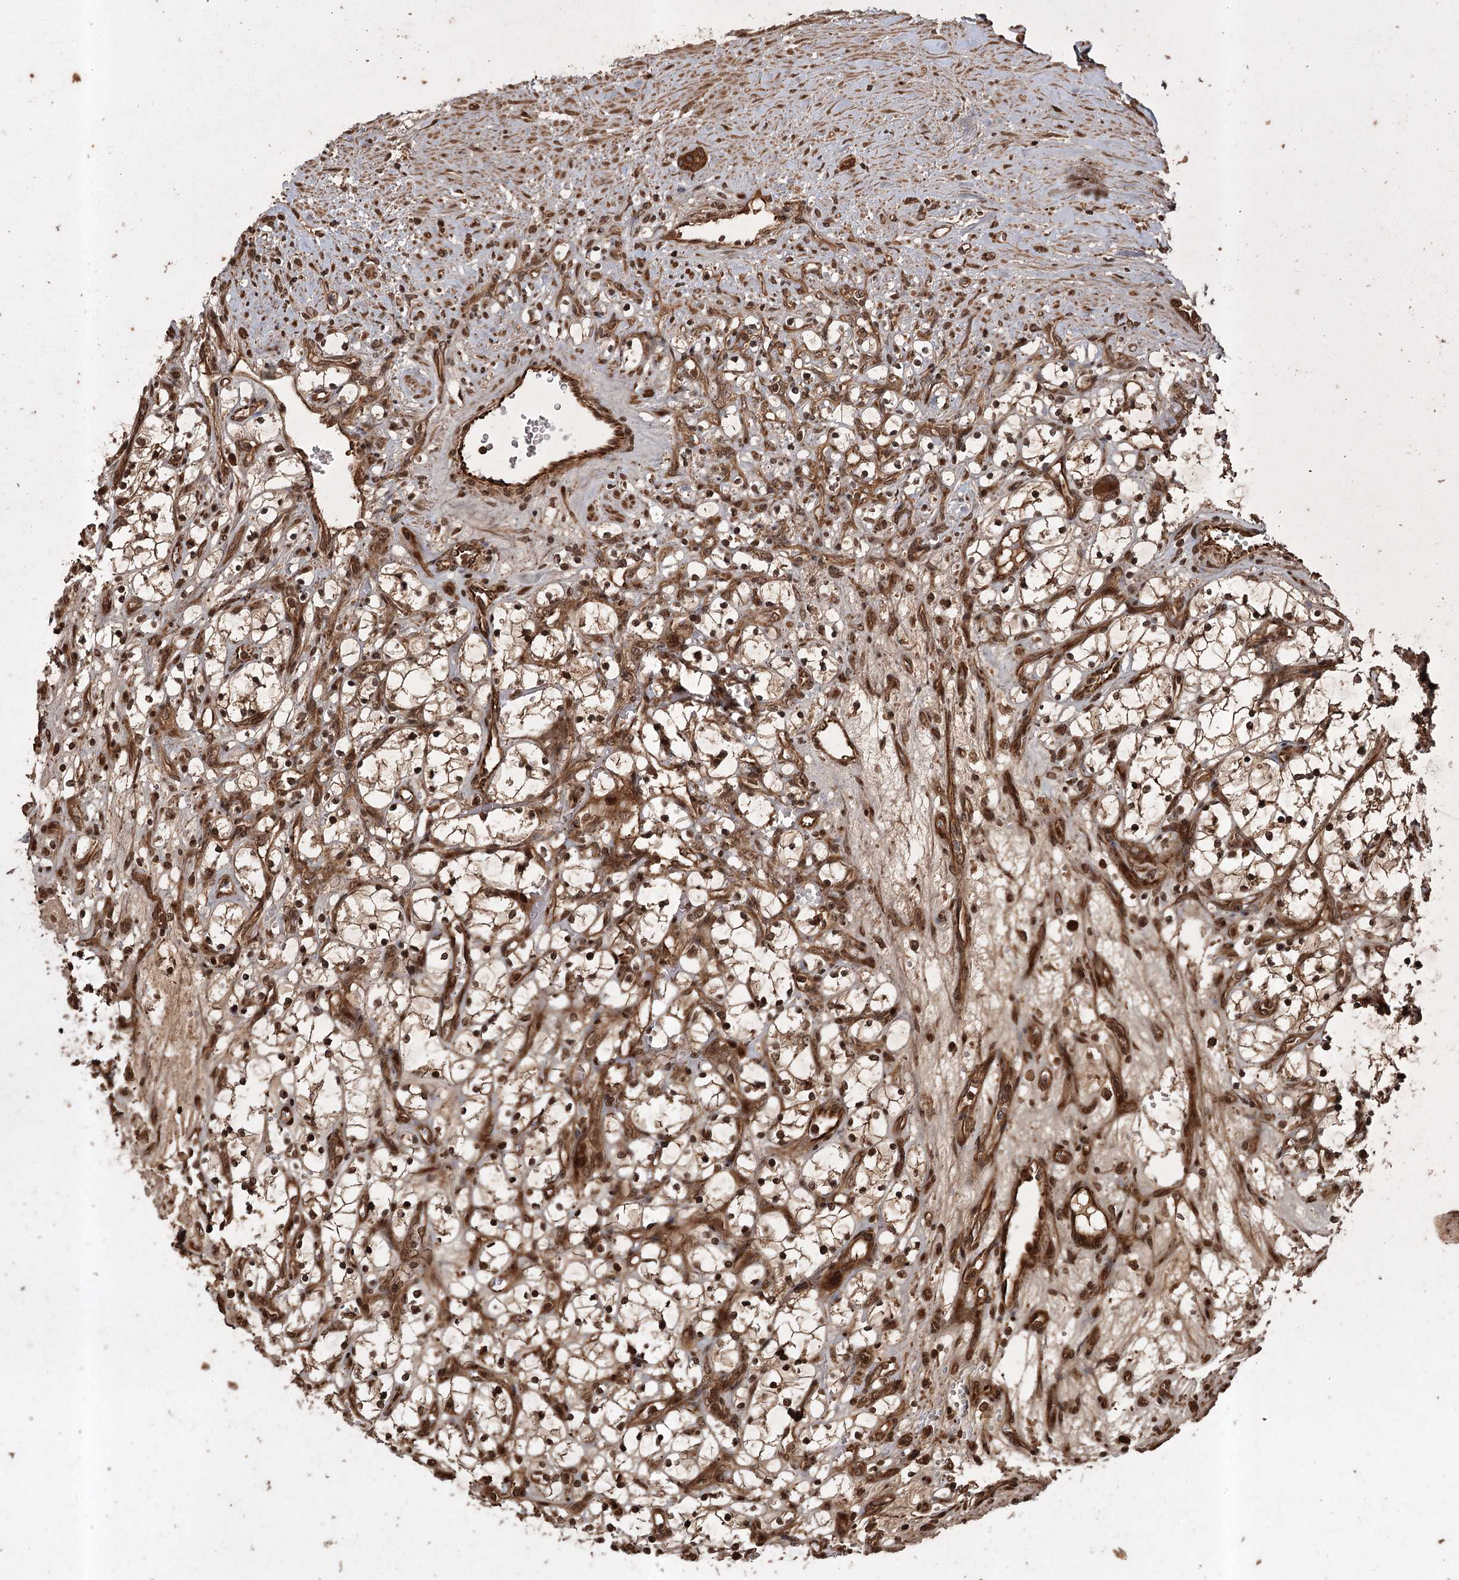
{"staining": {"intensity": "moderate", "quantity": ">75%", "location": "cytoplasmic/membranous,nuclear"}, "tissue": "renal cancer", "cell_type": "Tumor cells", "image_type": "cancer", "snomed": [{"axis": "morphology", "description": "Adenocarcinoma, NOS"}, {"axis": "topography", "description": "Kidney"}], "caption": "Immunohistochemical staining of human adenocarcinoma (renal) reveals medium levels of moderate cytoplasmic/membranous and nuclear protein expression in approximately >75% of tumor cells. (DAB IHC, brown staining for protein, blue staining for nuclei).", "gene": "RPAP3", "patient": {"sex": "female", "age": 69}}